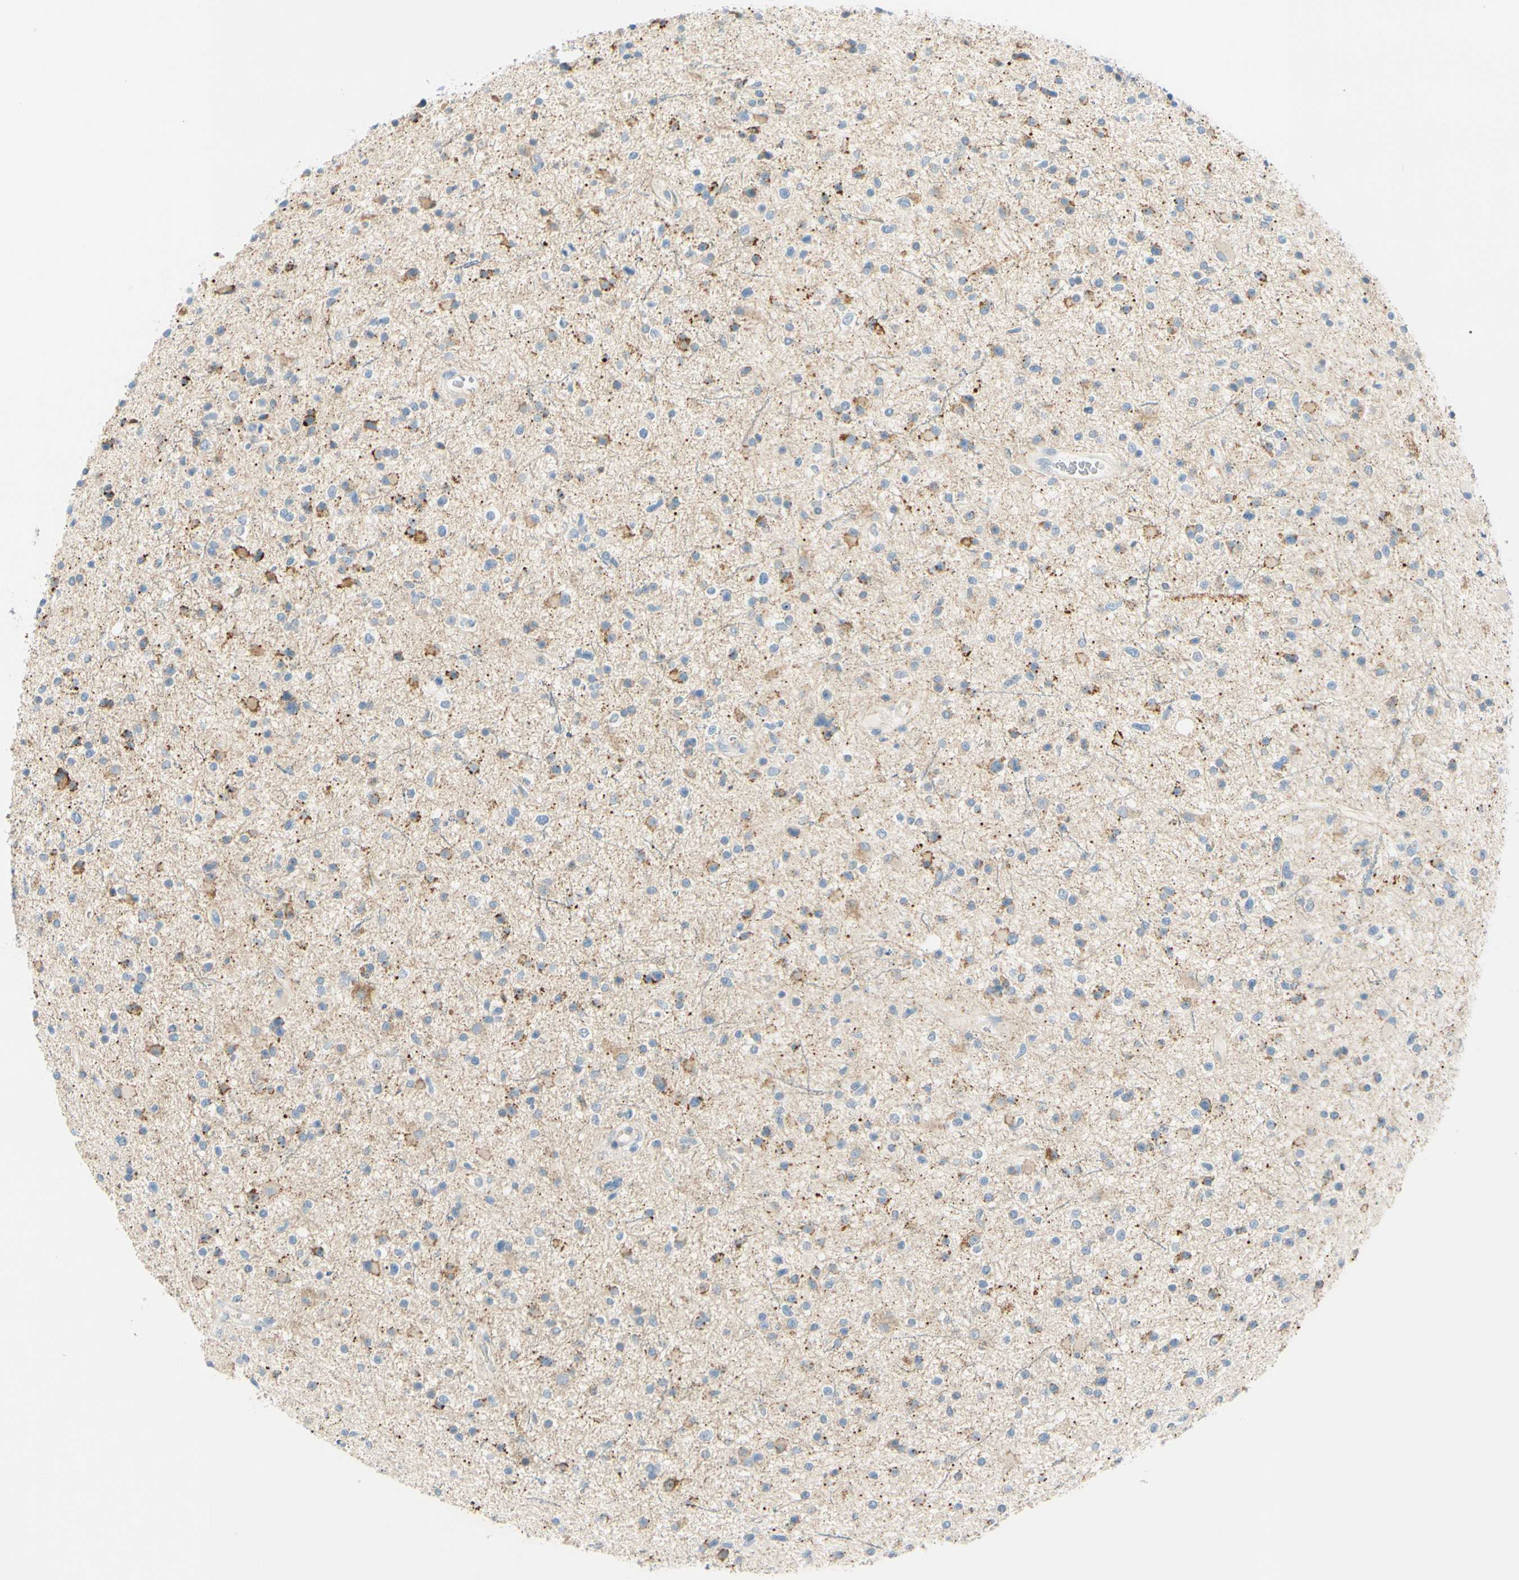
{"staining": {"intensity": "moderate", "quantity": "<25%", "location": "cytoplasmic/membranous"}, "tissue": "glioma", "cell_type": "Tumor cells", "image_type": "cancer", "snomed": [{"axis": "morphology", "description": "Glioma, malignant, High grade"}, {"axis": "topography", "description": "Brain"}], "caption": "IHC (DAB (3,3'-diaminobenzidine)) staining of human malignant glioma (high-grade) reveals moderate cytoplasmic/membranous protein expression in about <25% of tumor cells.", "gene": "GALNT5", "patient": {"sex": "male", "age": 33}}